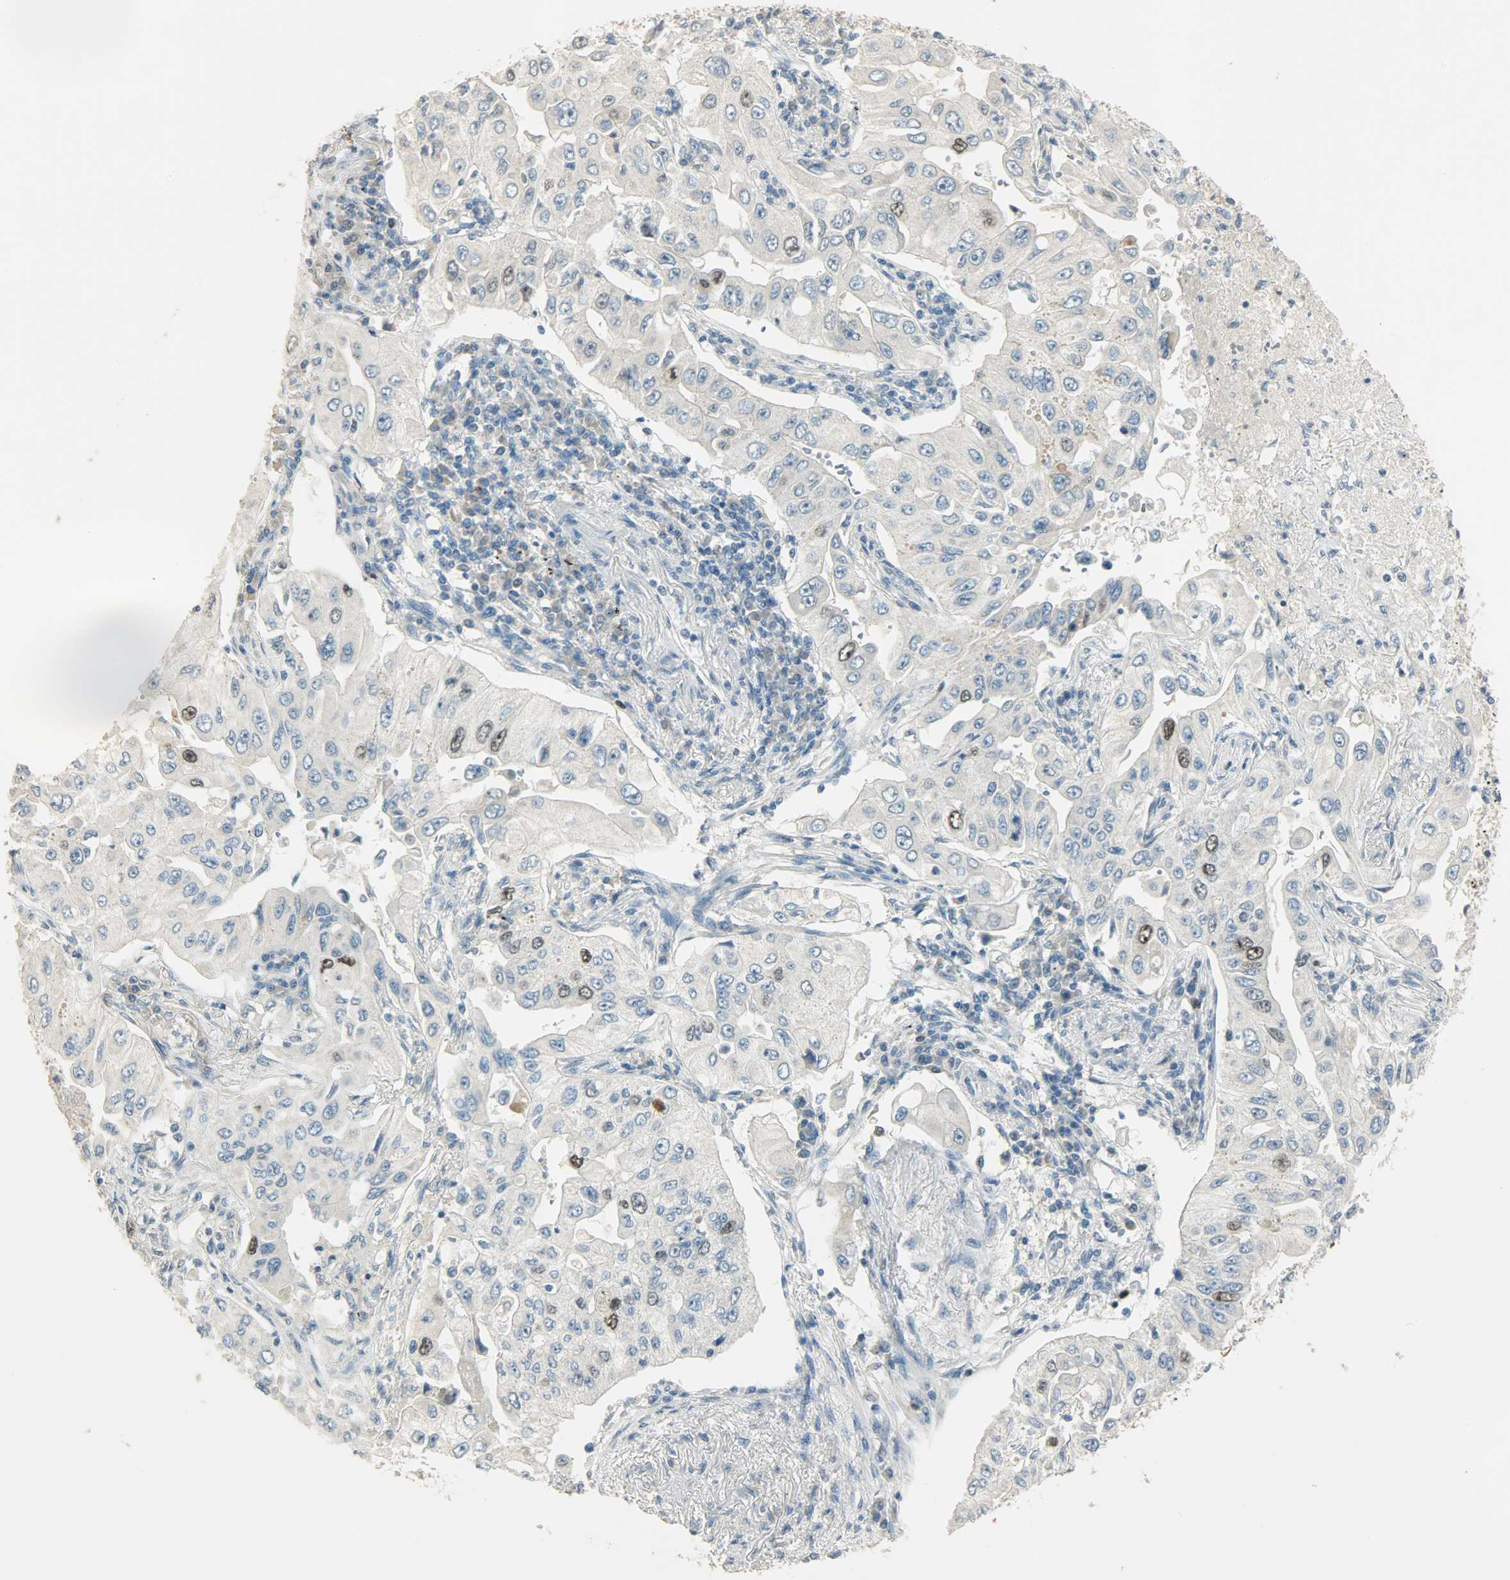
{"staining": {"intensity": "strong", "quantity": "<25%", "location": "nuclear"}, "tissue": "lung cancer", "cell_type": "Tumor cells", "image_type": "cancer", "snomed": [{"axis": "morphology", "description": "Adenocarcinoma, NOS"}, {"axis": "topography", "description": "Lung"}], "caption": "Protein staining by IHC shows strong nuclear positivity in about <25% of tumor cells in lung cancer (adenocarcinoma). Using DAB (3,3'-diaminobenzidine) (brown) and hematoxylin (blue) stains, captured at high magnification using brightfield microscopy.", "gene": "TPX2", "patient": {"sex": "male", "age": 84}}